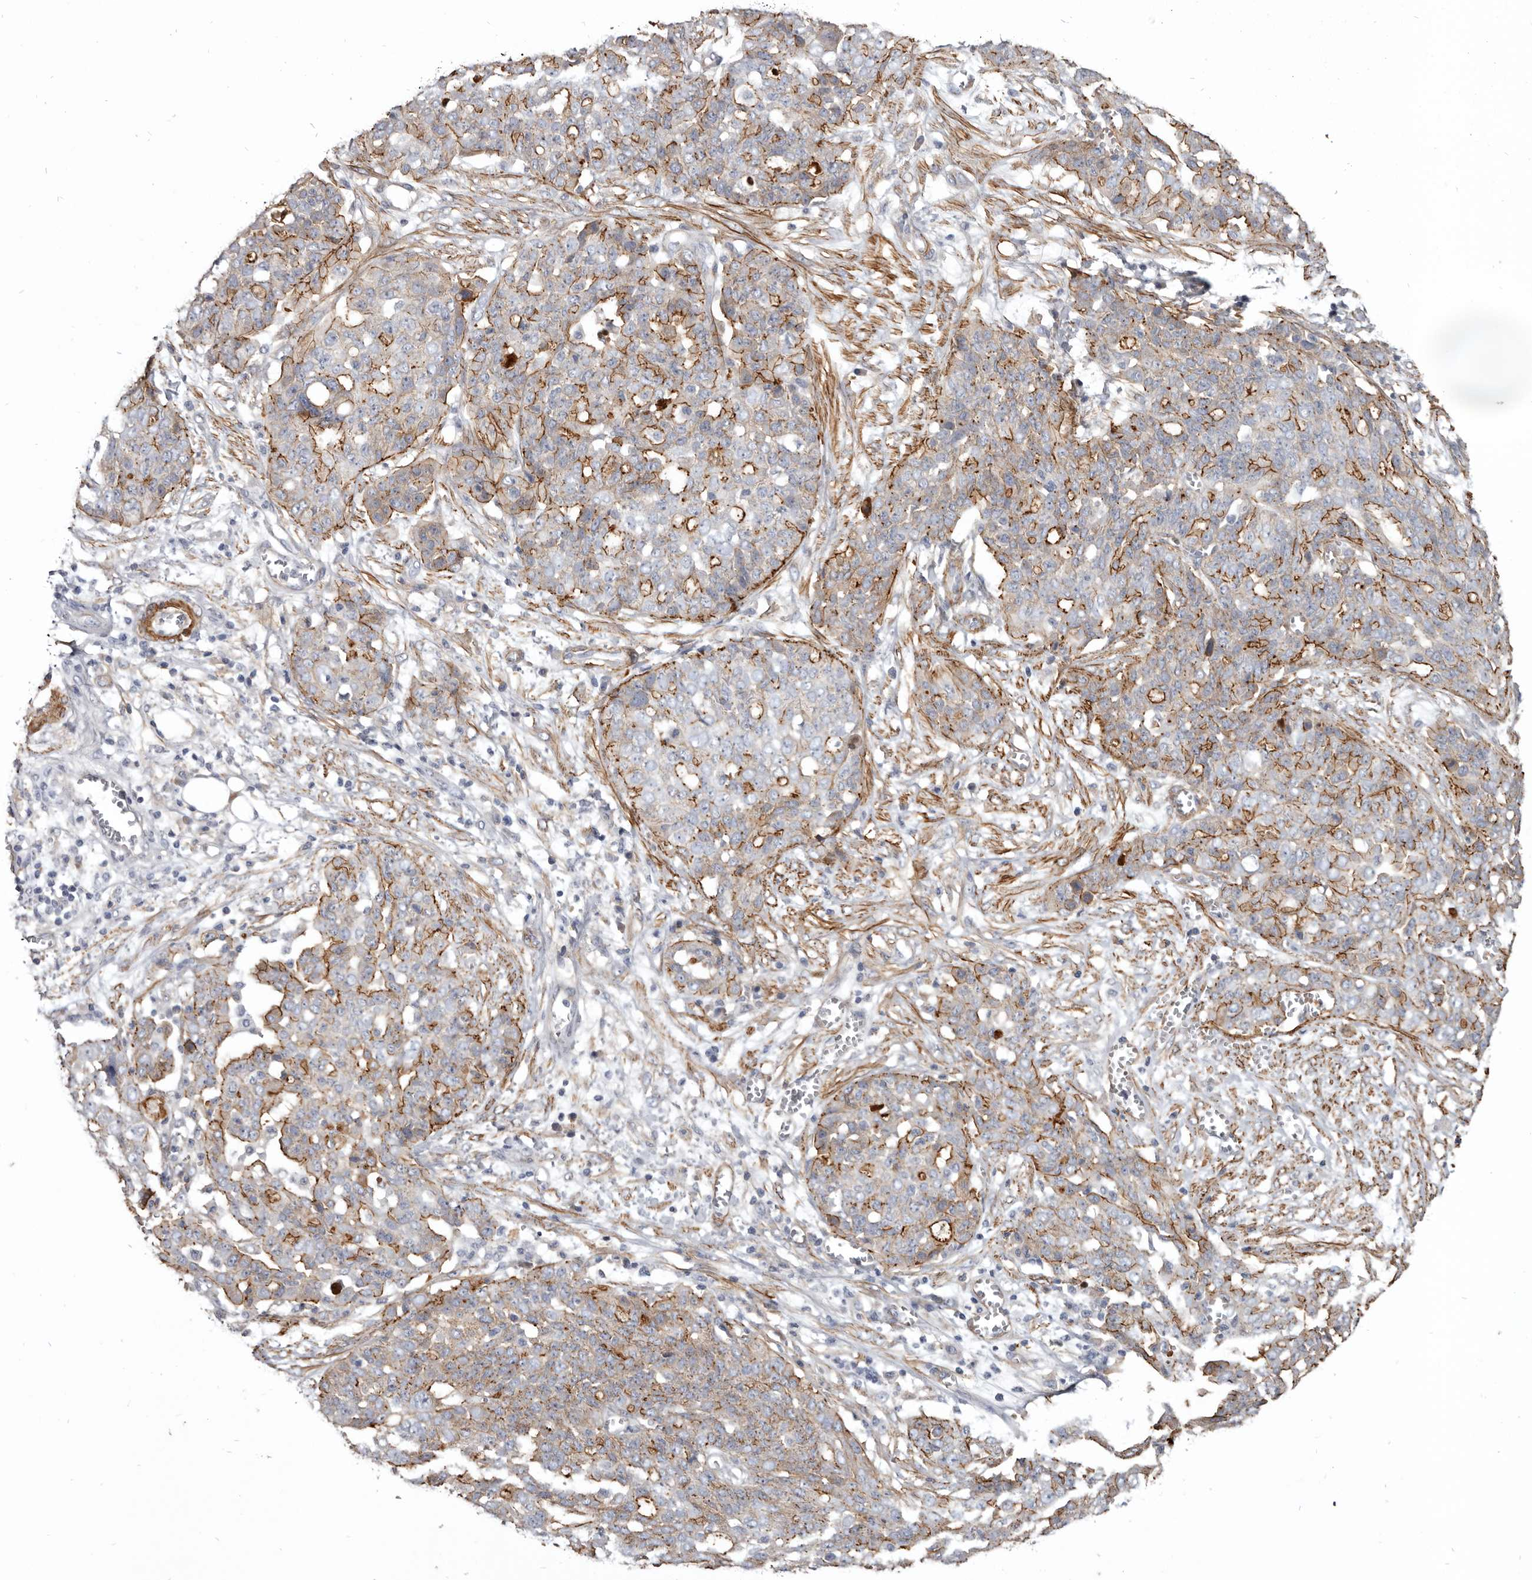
{"staining": {"intensity": "strong", "quantity": "25%-75%", "location": "cytoplasmic/membranous"}, "tissue": "ovarian cancer", "cell_type": "Tumor cells", "image_type": "cancer", "snomed": [{"axis": "morphology", "description": "Cystadenocarcinoma, serous, NOS"}, {"axis": "topography", "description": "Soft tissue"}, {"axis": "topography", "description": "Ovary"}], "caption": "IHC (DAB) staining of human serous cystadenocarcinoma (ovarian) displays strong cytoplasmic/membranous protein positivity in about 25%-75% of tumor cells.", "gene": "CGN", "patient": {"sex": "female", "age": 57}}